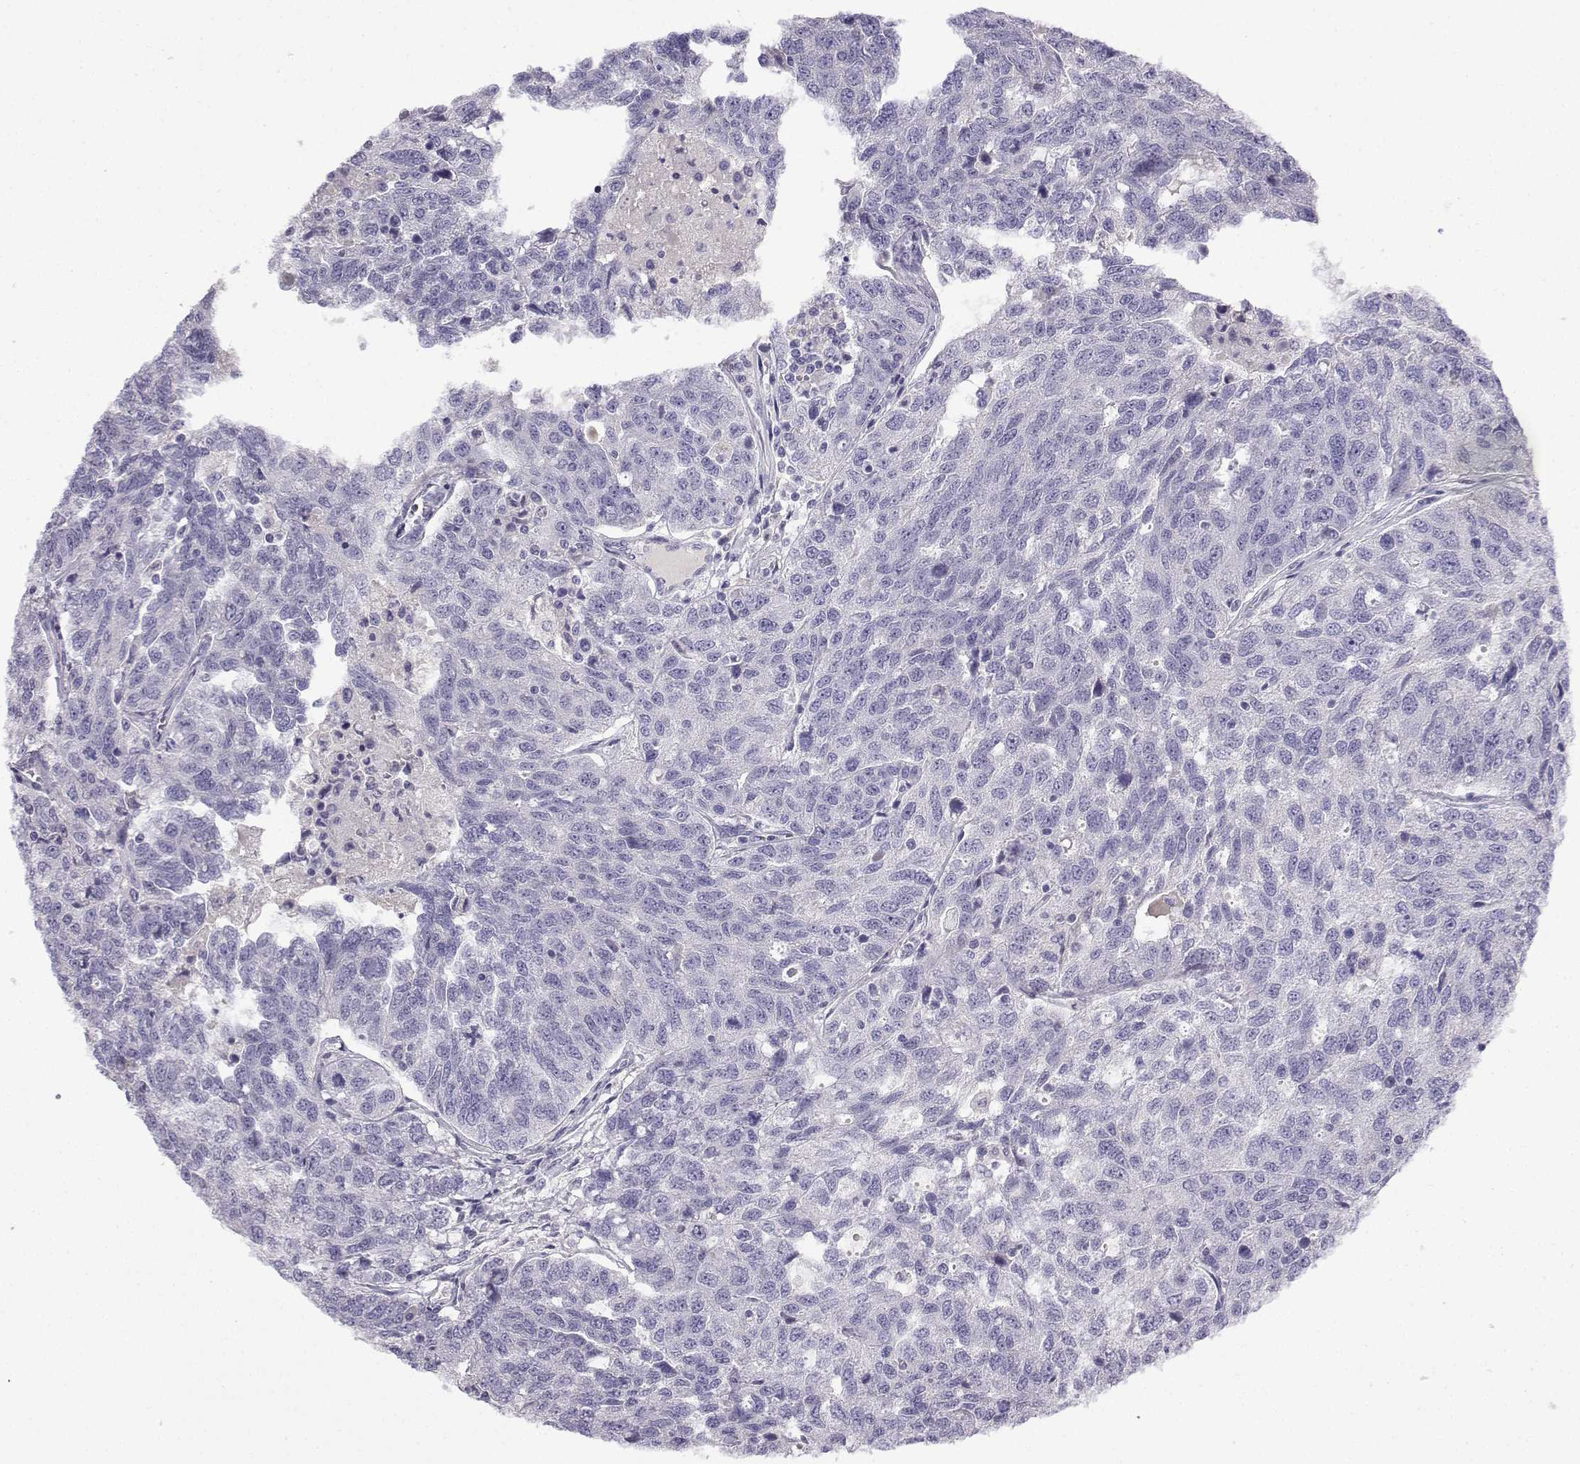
{"staining": {"intensity": "negative", "quantity": "none", "location": "none"}, "tissue": "ovarian cancer", "cell_type": "Tumor cells", "image_type": "cancer", "snomed": [{"axis": "morphology", "description": "Cystadenocarcinoma, serous, NOS"}, {"axis": "topography", "description": "Ovary"}], "caption": "Immunohistochemistry (IHC) micrograph of ovarian cancer (serous cystadenocarcinoma) stained for a protein (brown), which exhibits no expression in tumor cells.", "gene": "SPACA7", "patient": {"sex": "female", "age": 71}}